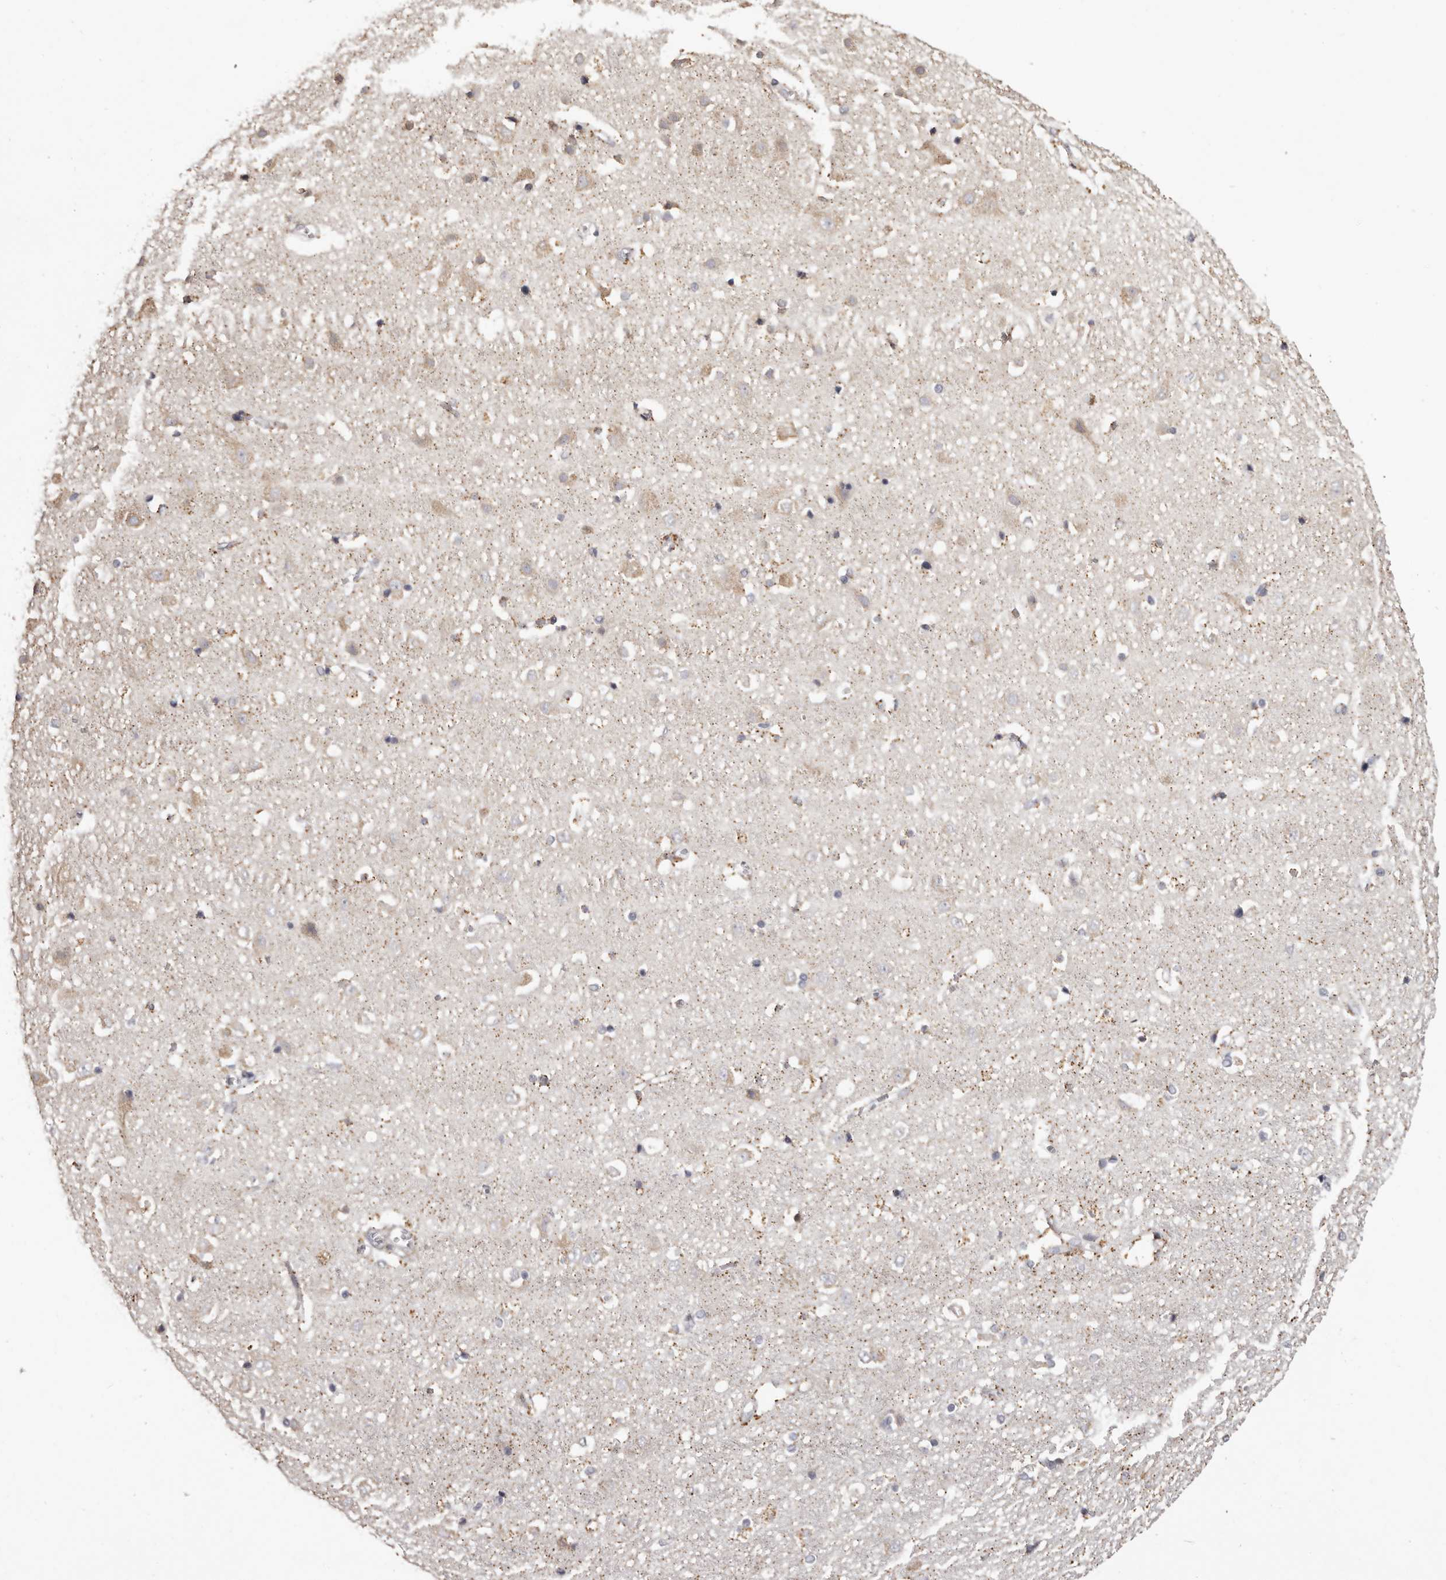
{"staining": {"intensity": "negative", "quantity": "none", "location": "none"}, "tissue": "cerebral cortex", "cell_type": "Endothelial cells", "image_type": "normal", "snomed": [{"axis": "morphology", "description": "Normal tissue, NOS"}, {"axis": "topography", "description": "Cerebral cortex"}], "caption": "Immunohistochemistry (IHC) photomicrograph of benign human cerebral cortex stained for a protein (brown), which shows no expression in endothelial cells.", "gene": "PIGX", "patient": {"sex": "male", "age": 54}}